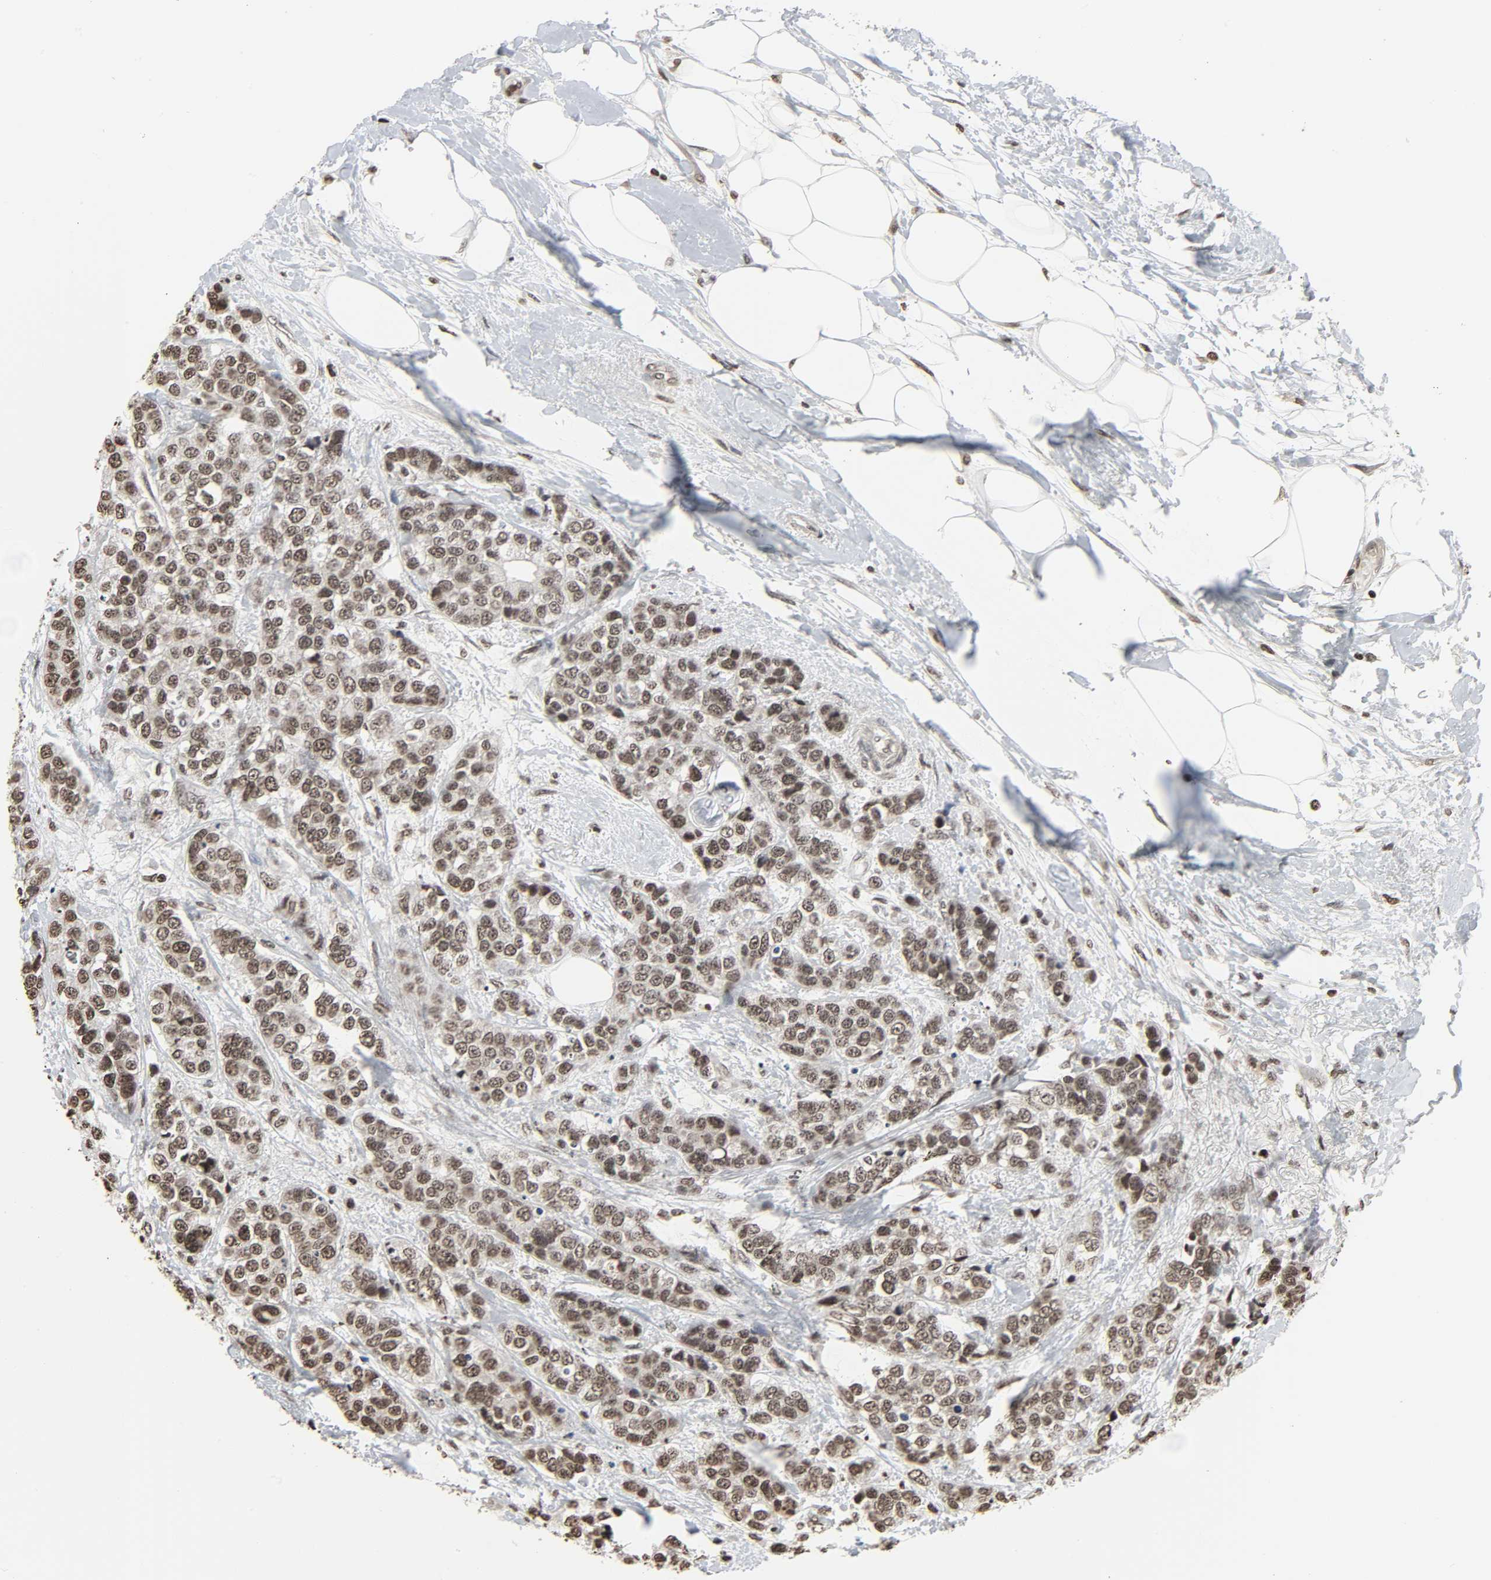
{"staining": {"intensity": "moderate", "quantity": ">75%", "location": "nuclear"}, "tissue": "breast cancer", "cell_type": "Tumor cells", "image_type": "cancer", "snomed": [{"axis": "morphology", "description": "Duct carcinoma"}, {"axis": "topography", "description": "Breast"}], "caption": "Breast cancer (infiltrating ductal carcinoma) stained with a brown dye displays moderate nuclear positive expression in about >75% of tumor cells.", "gene": "ELAVL1", "patient": {"sex": "female", "age": 51}}